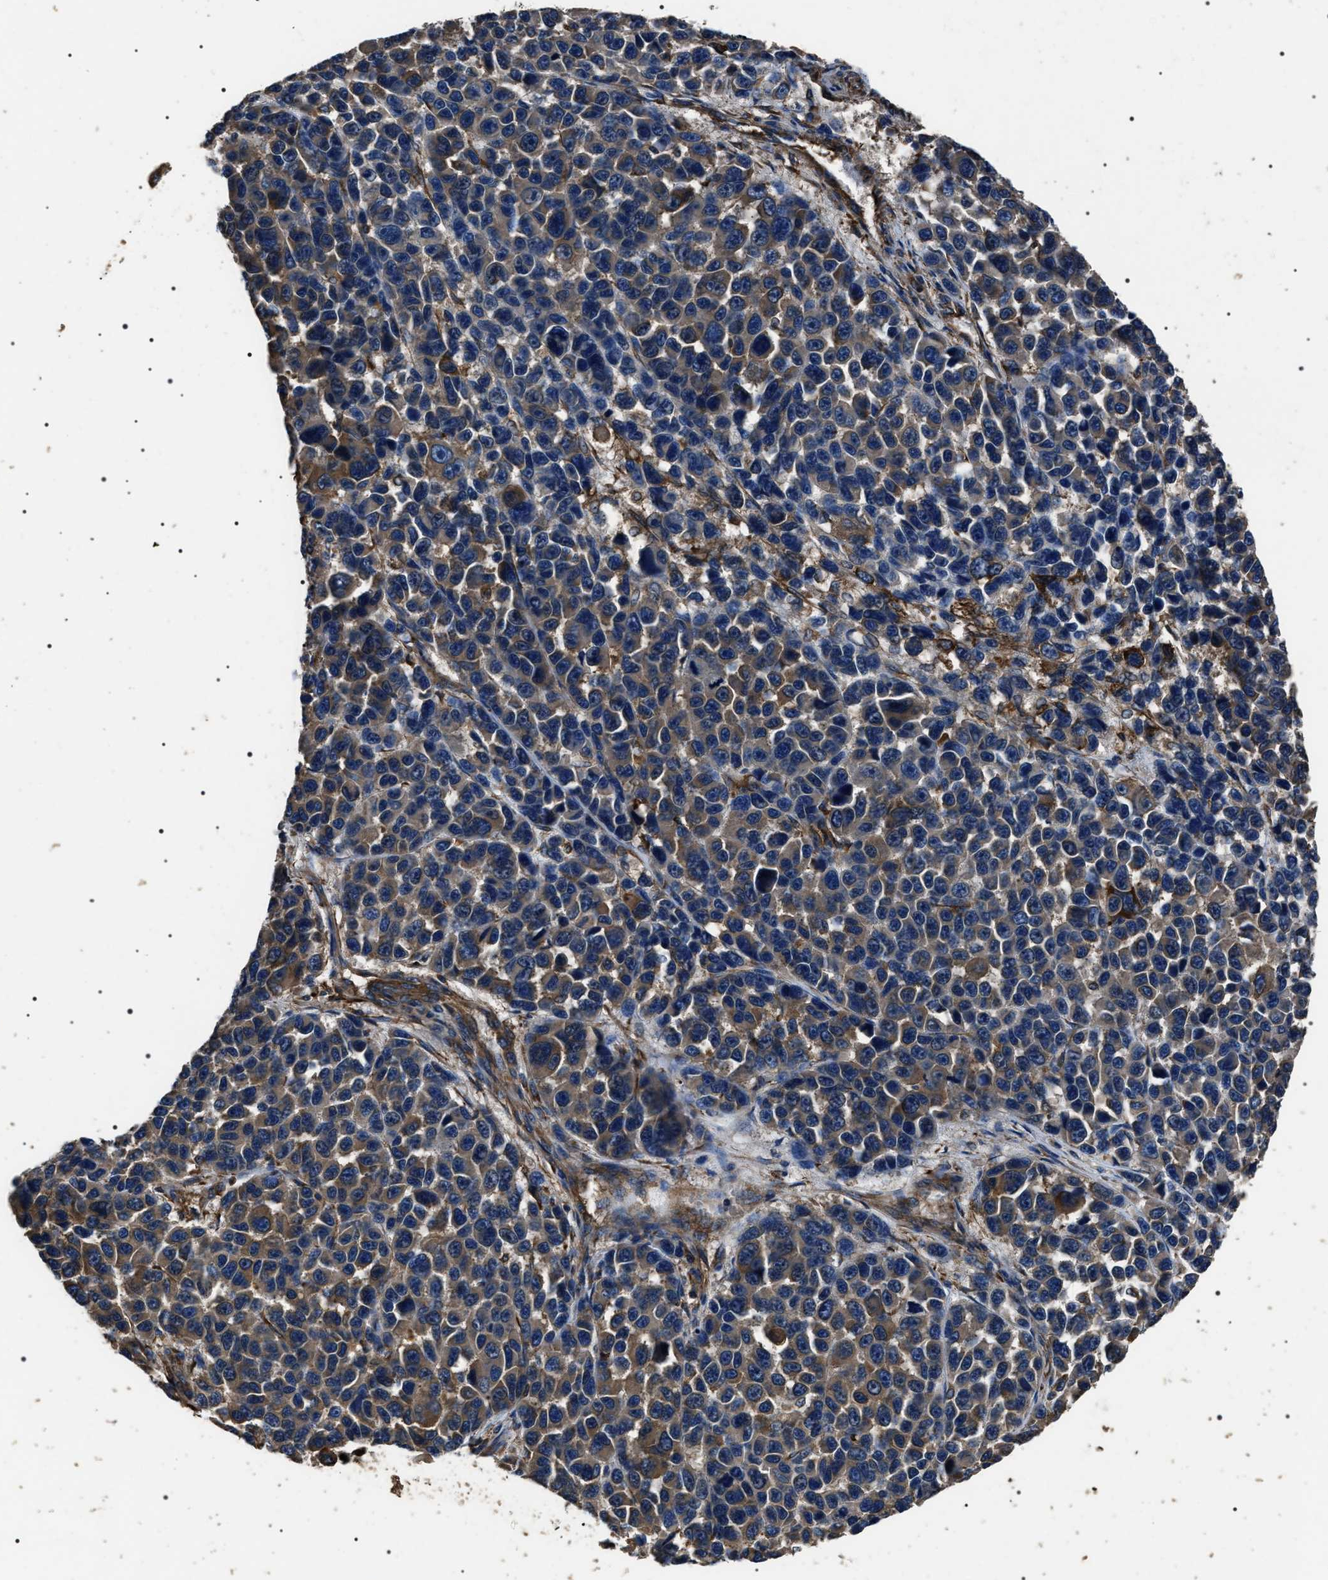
{"staining": {"intensity": "moderate", "quantity": ">75%", "location": "cytoplasmic/membranous"}, "tissue": "melanoma", "cell_type": "Tumor cells", "image_type": "cancer", "snomed": [{"axis": "morphology", "description": "Malignant melanoma, NOS"}, {"axis": "topography", "description": "Skin"}], "caption": "Melanoma tissue shows moderate cytoplasmic/membranous staining in about >75% of tumor cells Using DAB (3,3'-diaminobenzidine) (brown) and hematoxylin (blue) stains, captured at high magnification using brightfield microscopy.", "gene": "HSCB", "patient": {"sex": "male", "age": 53}}